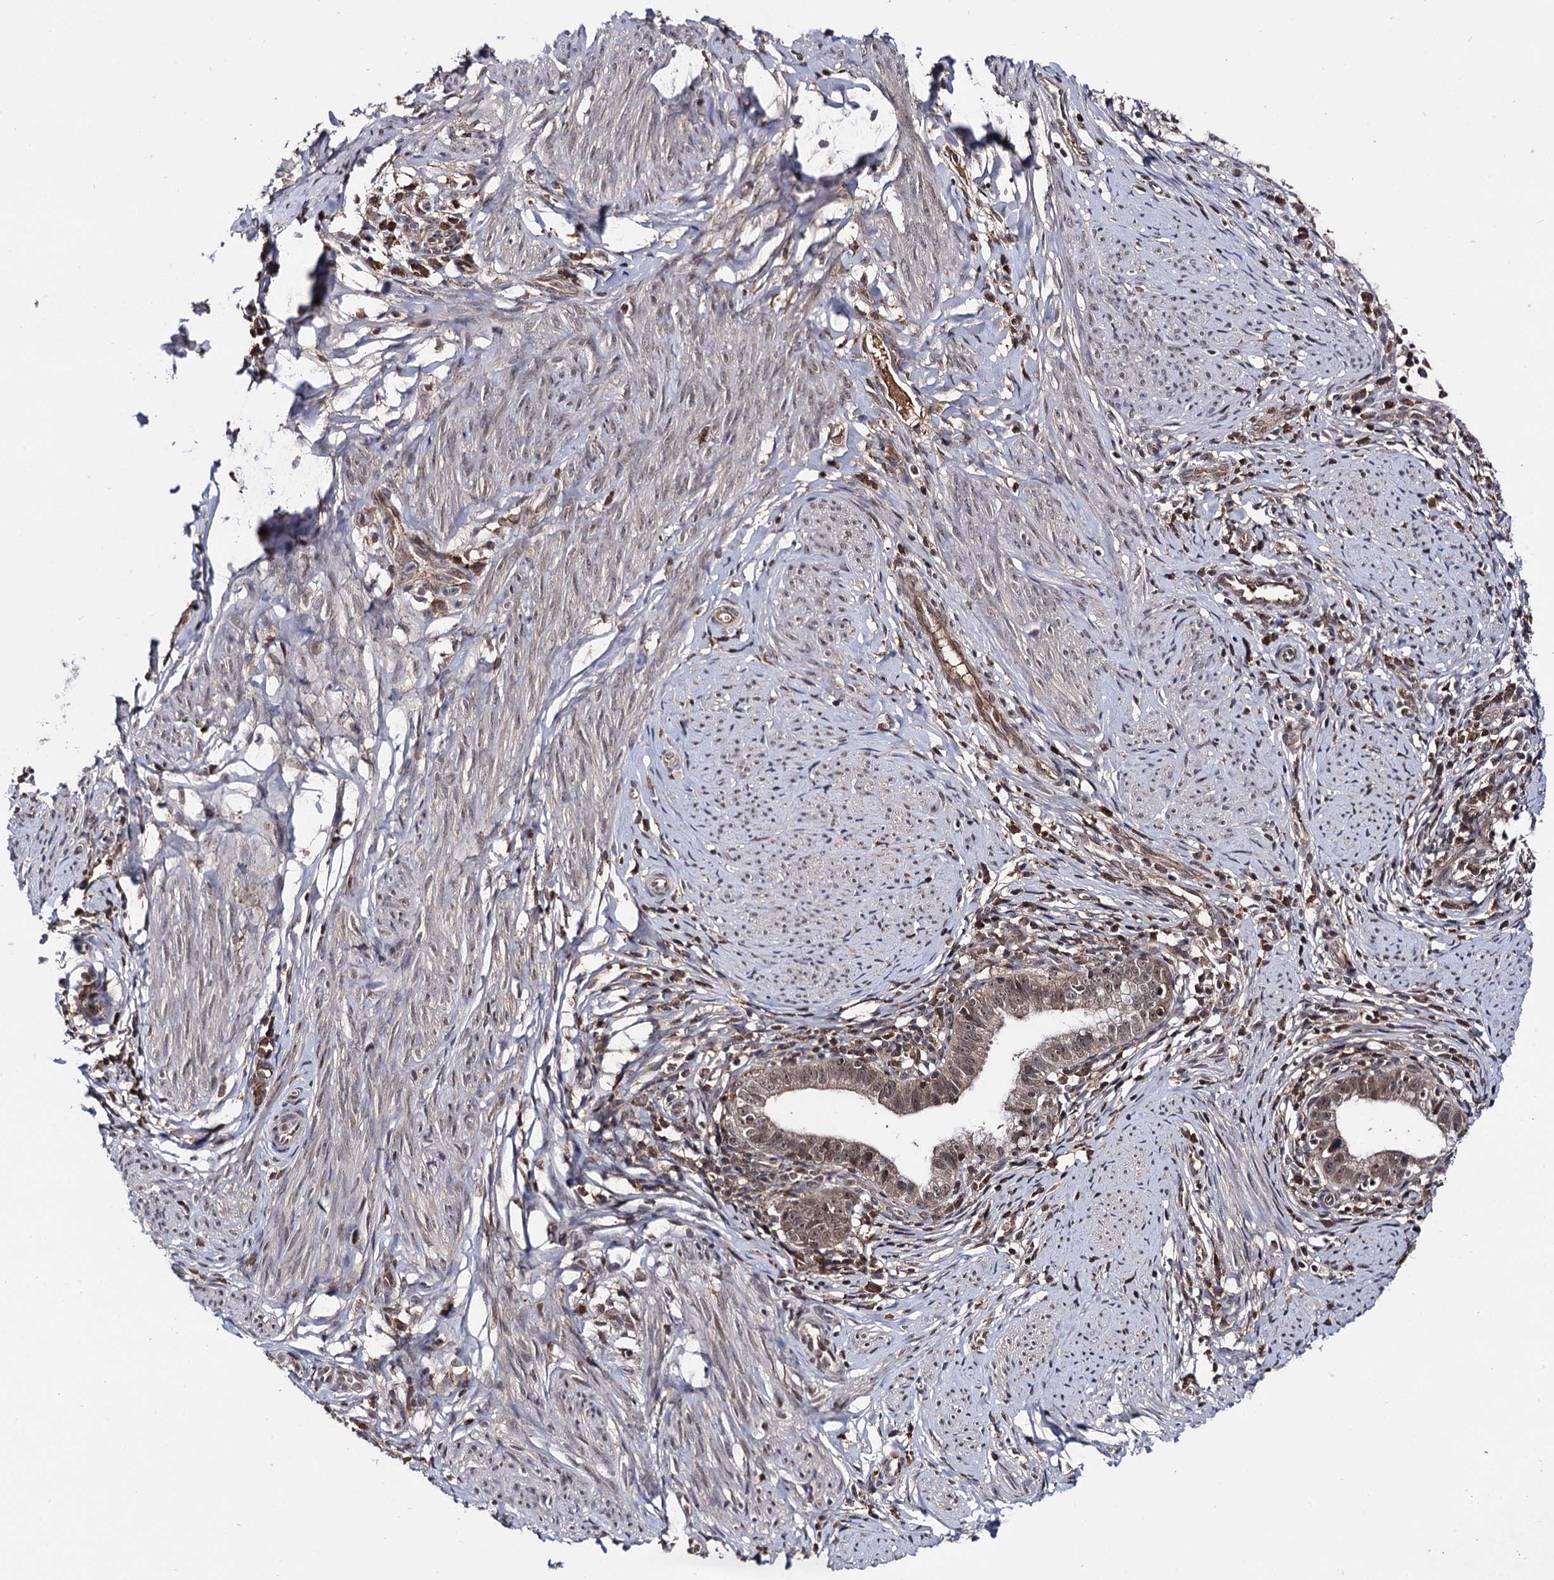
{"staining": {"intensity": "moderate", "quantity": "<25%", "location": "cytoplasmic/membranous,nuclear"}, "tissue": "cervical cancer", "cell_type": "Tumor cells", "image_type": "cancer", "snomed": [{"axis": "morphology", "description": "Adenocarcinoma, NOS"}, {"axis": "topography", "description": "Cervix"}], "caption": "Moderate cytoplasmic/membranous and nuclear staining for a protein is identified in approximately <25% of tumor cells of cervical cancer (adenocarcinoma) using immunohistochemistry.", "gene": "MICAL2", "patient": {"sex": "female", "age": 36}}